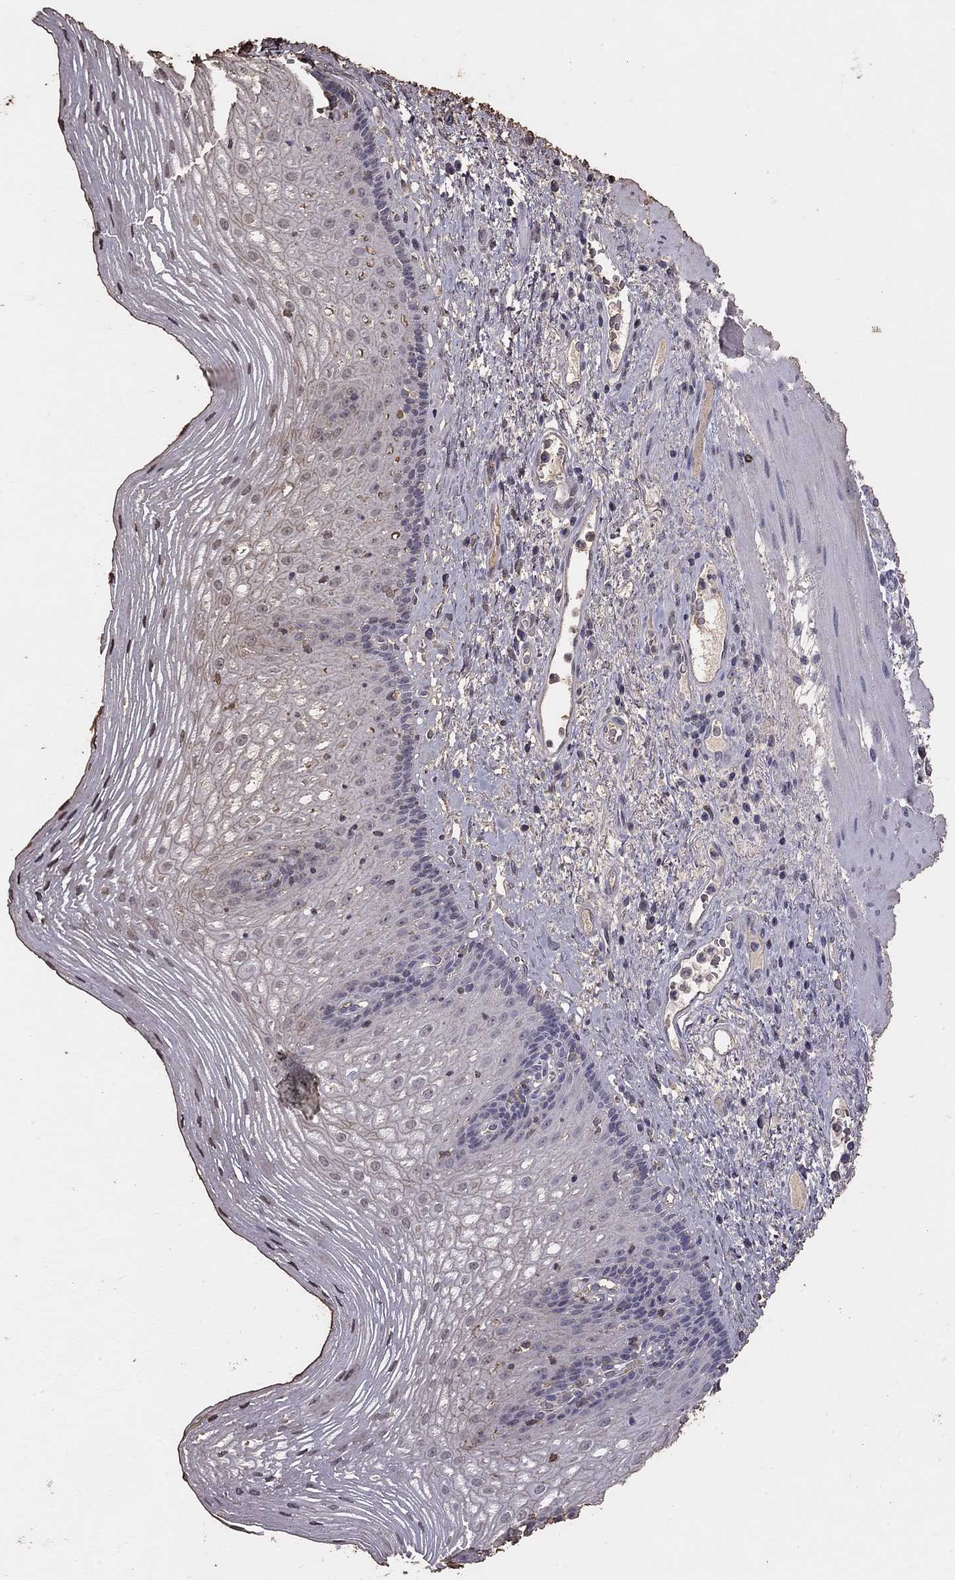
{"staining": {"intensity": "negative", "quantity": "none", "location": "none"}, "tissue": "esophagus", "cell_type": "Squamous epithelial cells", "image_type": "normal", "snomed": [{"axis": "morphology", "description": "Normal tissue, NOS"}, {"axis": "topography", "description": "Esophagus"}], "caption": "Benign esophagus was stained to show a protein in brown. There is no significant expression in squamous epithelial cells.", "gene": "SUN3", "patient": {"sex": "male", "age": 76}}